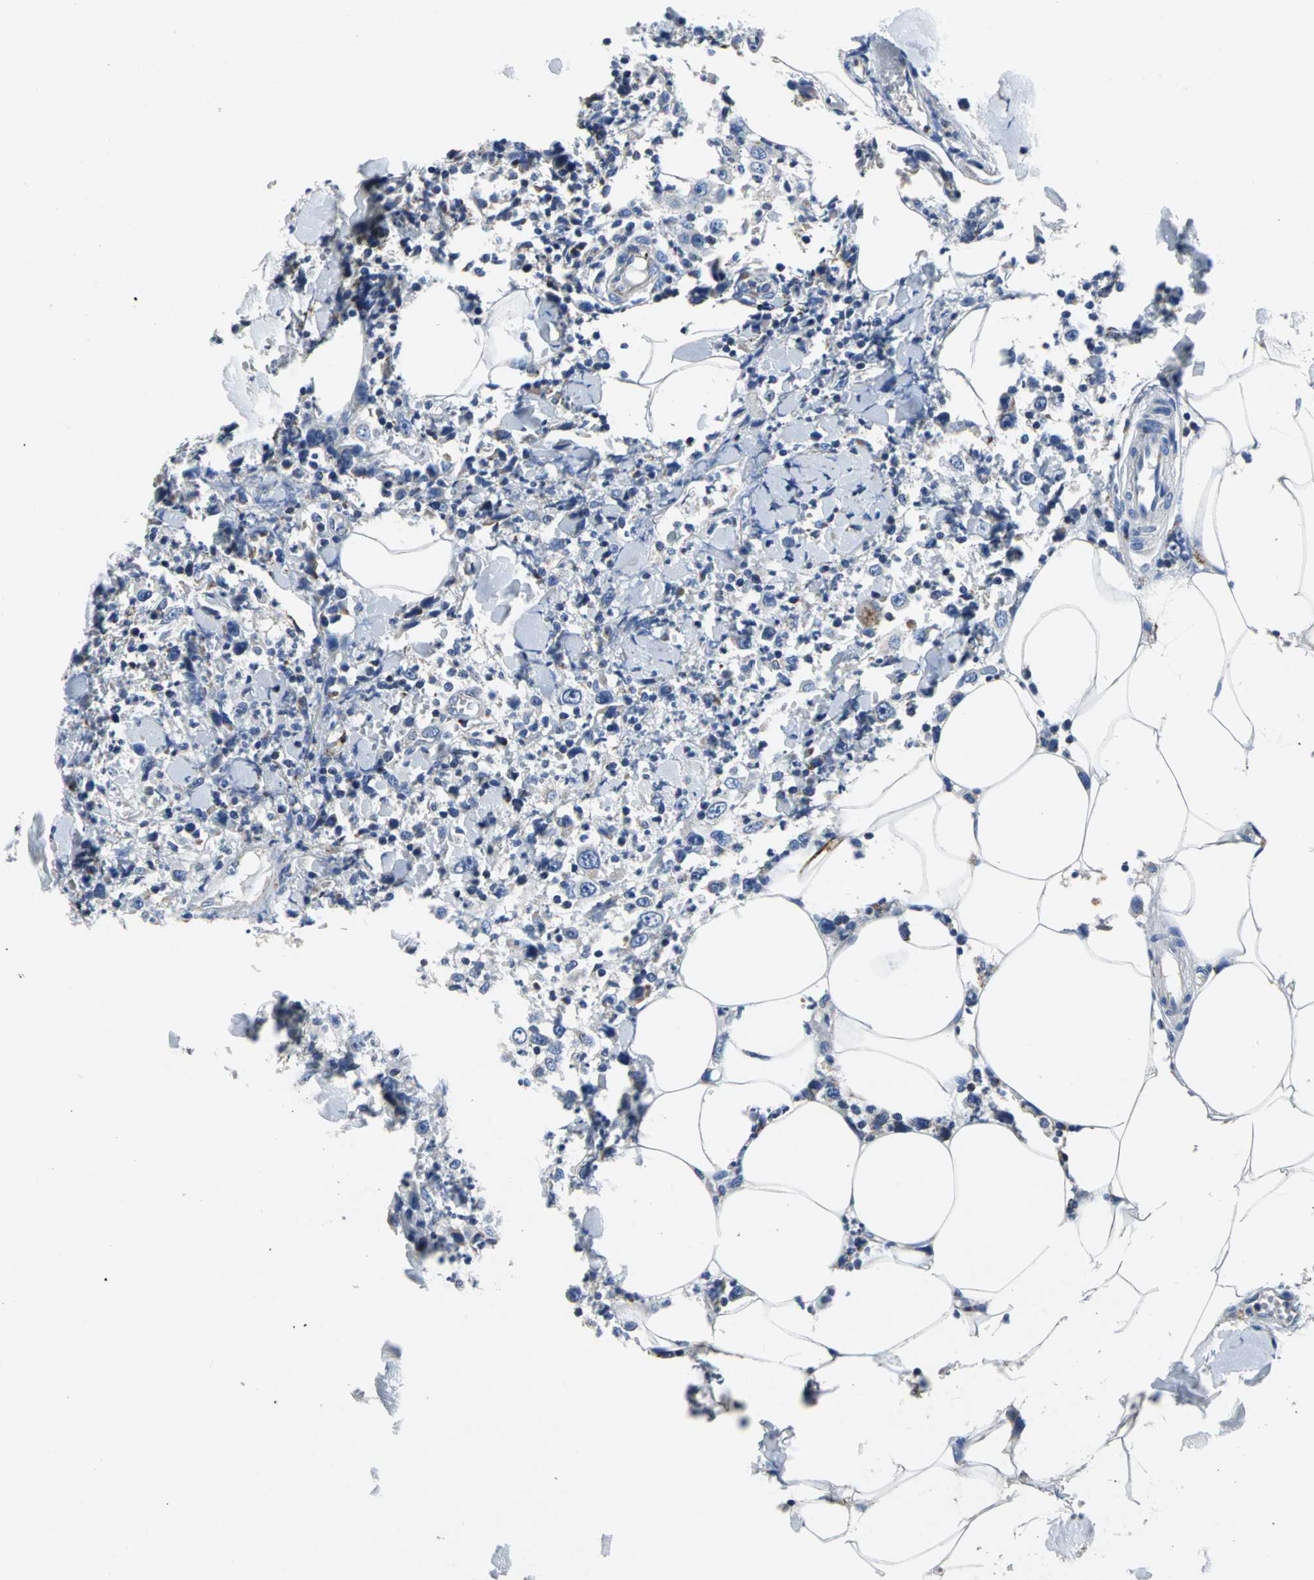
{"staining": {"intensity": "negative", "quantity": "none", "location": "none"}, "tissue": "thyroid cancer", "cell_type": "Tumor cells", "image_type": "cancer", "snomed": [{"axis": "morphology", "description": "Carcinoma, NOS"}, {"axis": "topography", "description": "Thyroid gland"}], "caption": "The micrograph shows no staining of tumor cells in thyroid carcinoma. The staining is performed using DAB (3,3'-diaminobenzidine) brown chromogen with nuclei counter-stained in using hematoxylin.", "gene": "IFI6", "patient": {"sex": "female", "age": 77}}